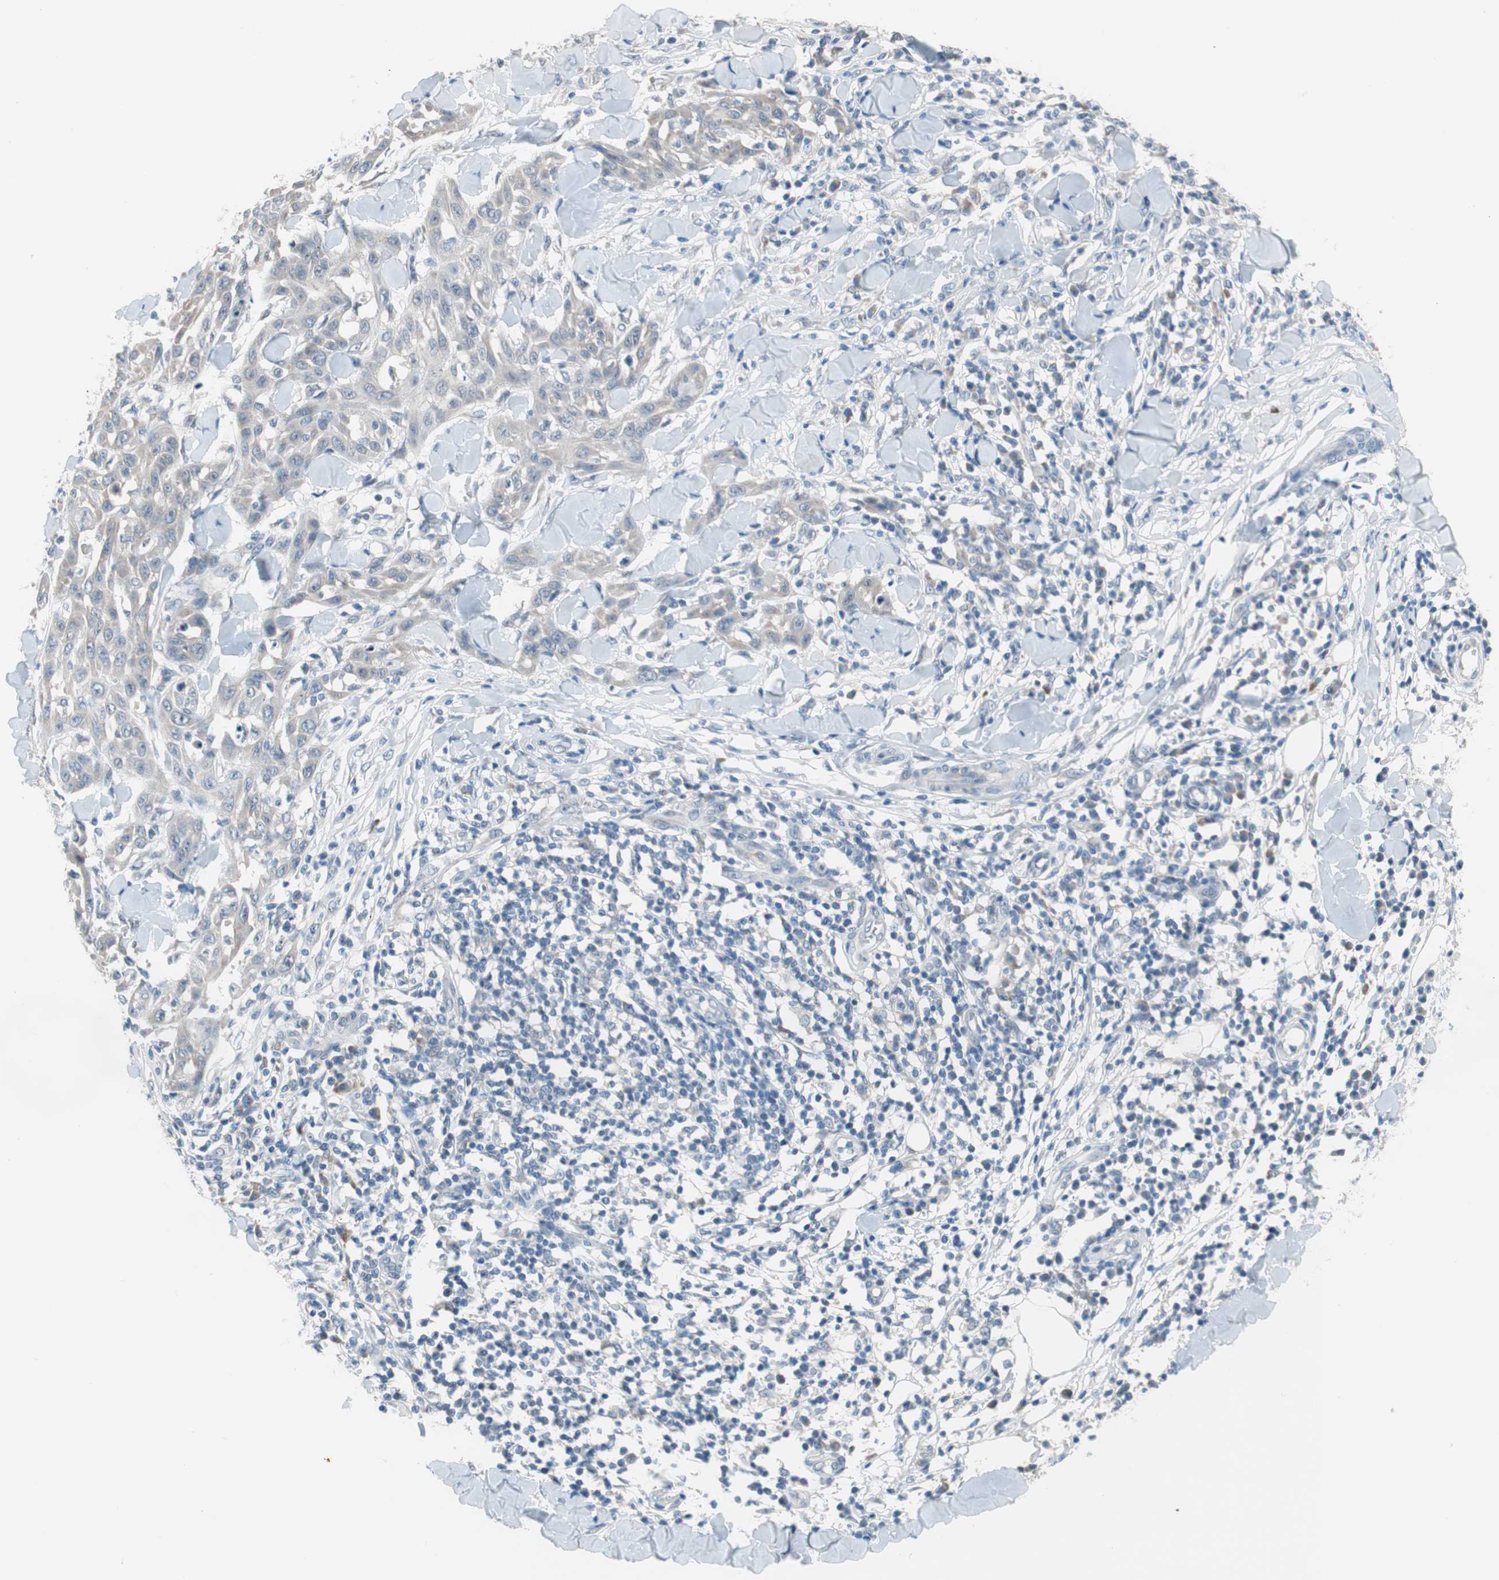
{"staining": {"intensity": "weak", "quantity": "<25%", "location": "cytoplasmic/membranous"}, "tissue": "skin cancer", "cell_type": "Tumor cells", "image_type": "cancer", "snomed": [{"axis": "morphology", "description": "Squamous cell carcinoma, NOS"}, {"axis": "topography", "description": "Skin"}], "caption": "Tumor cells show no significant protein expression in skin cancer (squamous cell carcinoma). Brightfield microscopy of immunohistochemistry (IHC) stained with DAB (brown) and hematoxylin (blue), captured at high magnification.", "gene": "GRHL1", "patient": {"sex": "male", "age": 24}}